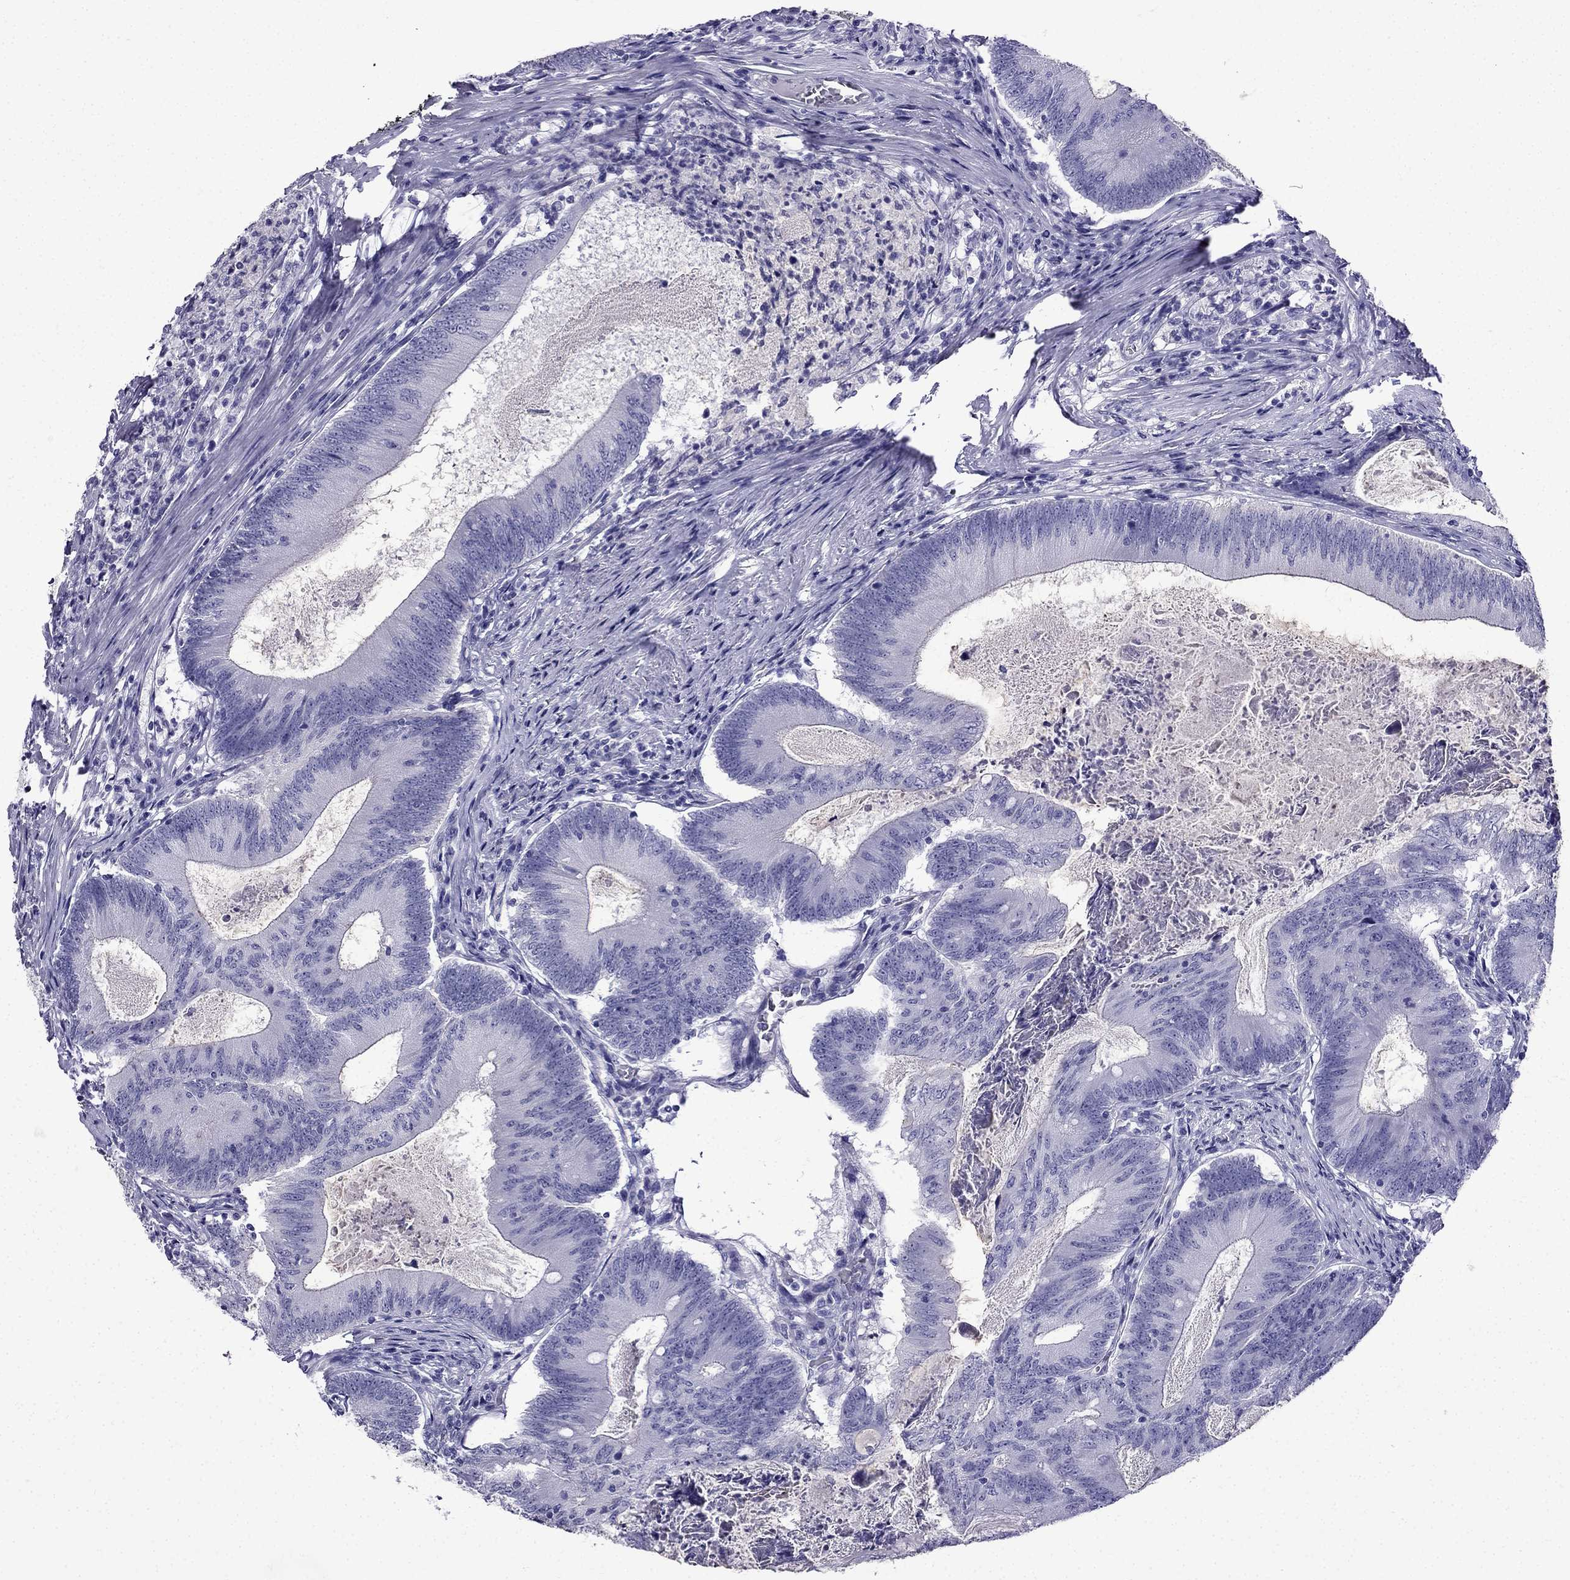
{"staining": {"intensity": "negative", "quantity": "none", "location": "none"}, "tissue": "colorectal cancer", "cell_type": "Tumor cells", "image_type": "cancer", "snomed": [{"axis": "morphology", "description": "Adenocarcinoma, NOS"}, {"axis": "topography", "description": "Colon"}], "caption": "There is no significant expression in tumor cells of adenocarcinoma (colorectal).", "gene": "ERC2", "patient": {"sex": "female", "age": 70}}